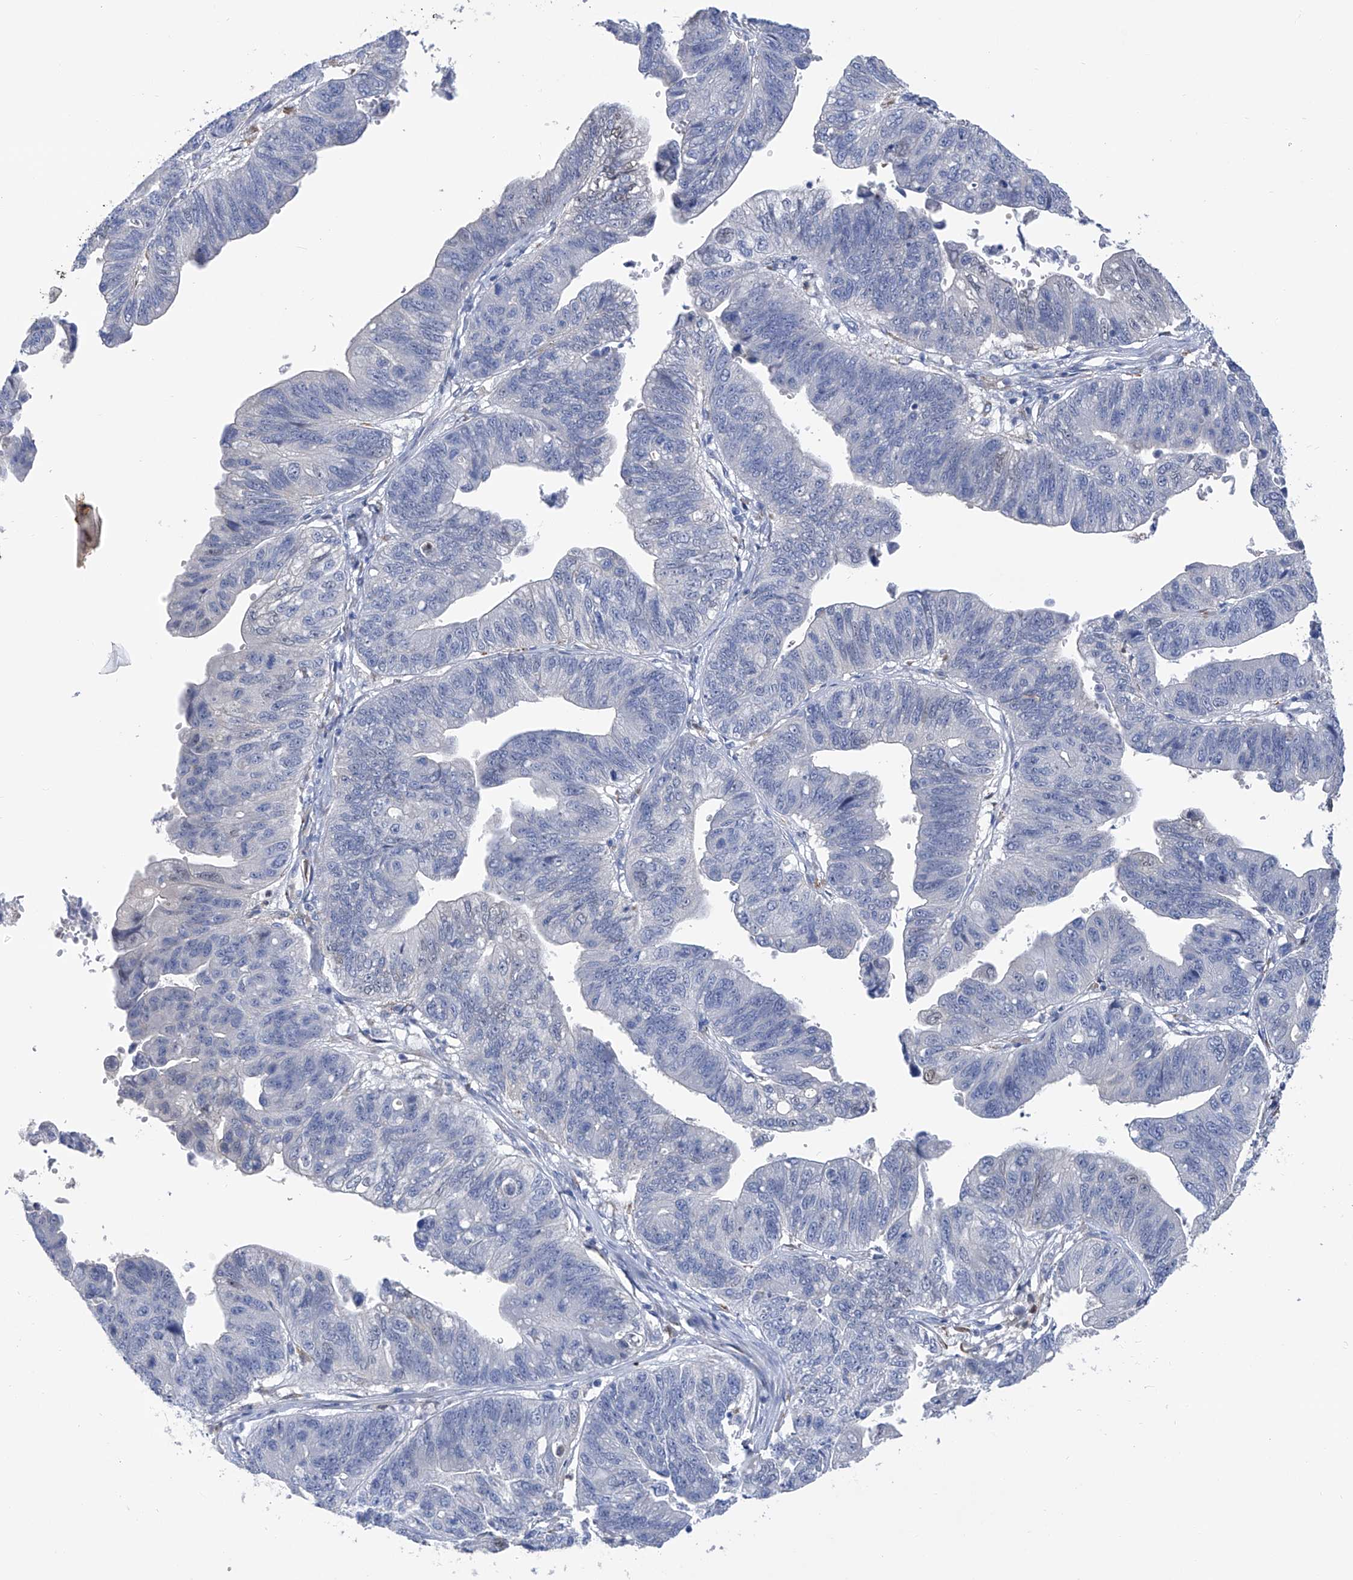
{"staining": {"intensity": "negative", "quantity": "none", "location": "none"}, "tissue": "stomach cancer", "cell_type": "Tumor cells", "image_type": "cancer", "snomed": [{"axis": "morphology", "description": "Adenocarcinoma, NOS"}, {"axis": "topography", "description": "Stomach"}], "caption": "An IHC micrograph of stomach cancer is shown. There is no staining in tumor cells of stomach cancer. (DAB immunohistochemistry (IHC) with hematoxylin counter stain).", "gene": "PHF20", "patient": {"sex": "male", "age": 59}}